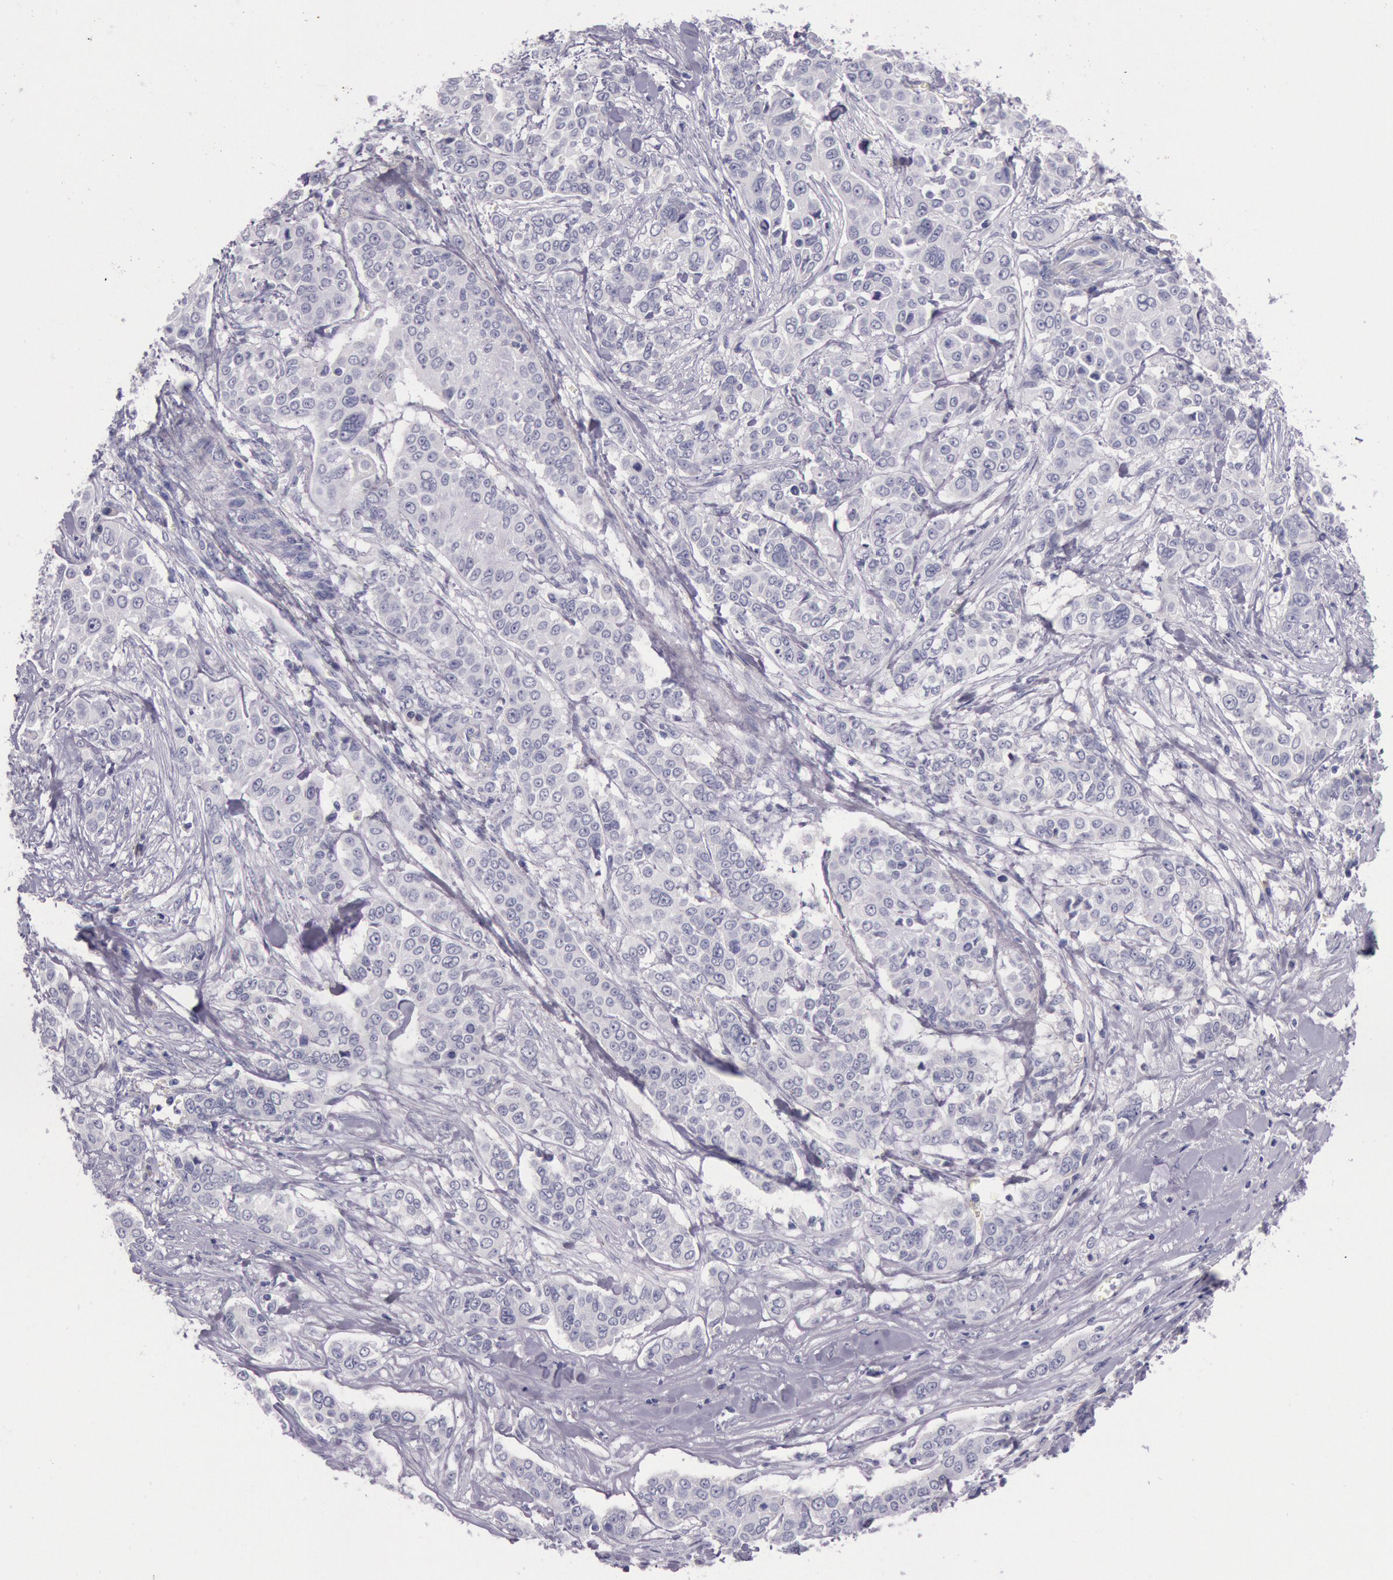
{"staining": {"intensity": "negative", "quantity": "none", "location": "none"}, "tissue": "pancreatic cancer", "cell_type": "Tumor cells", "image_type": "cancer", "snomed": [{"axis": "morphology", "description": "Adenocarcinoma, NOS"}, {"axis": "topography", "description": "Pancreas"}], "caption": "Tumor cells show no significant protein expression in pancreatic cancer.", "gene": "EGFR", "patient": {"sex": "female", "age": 52}}